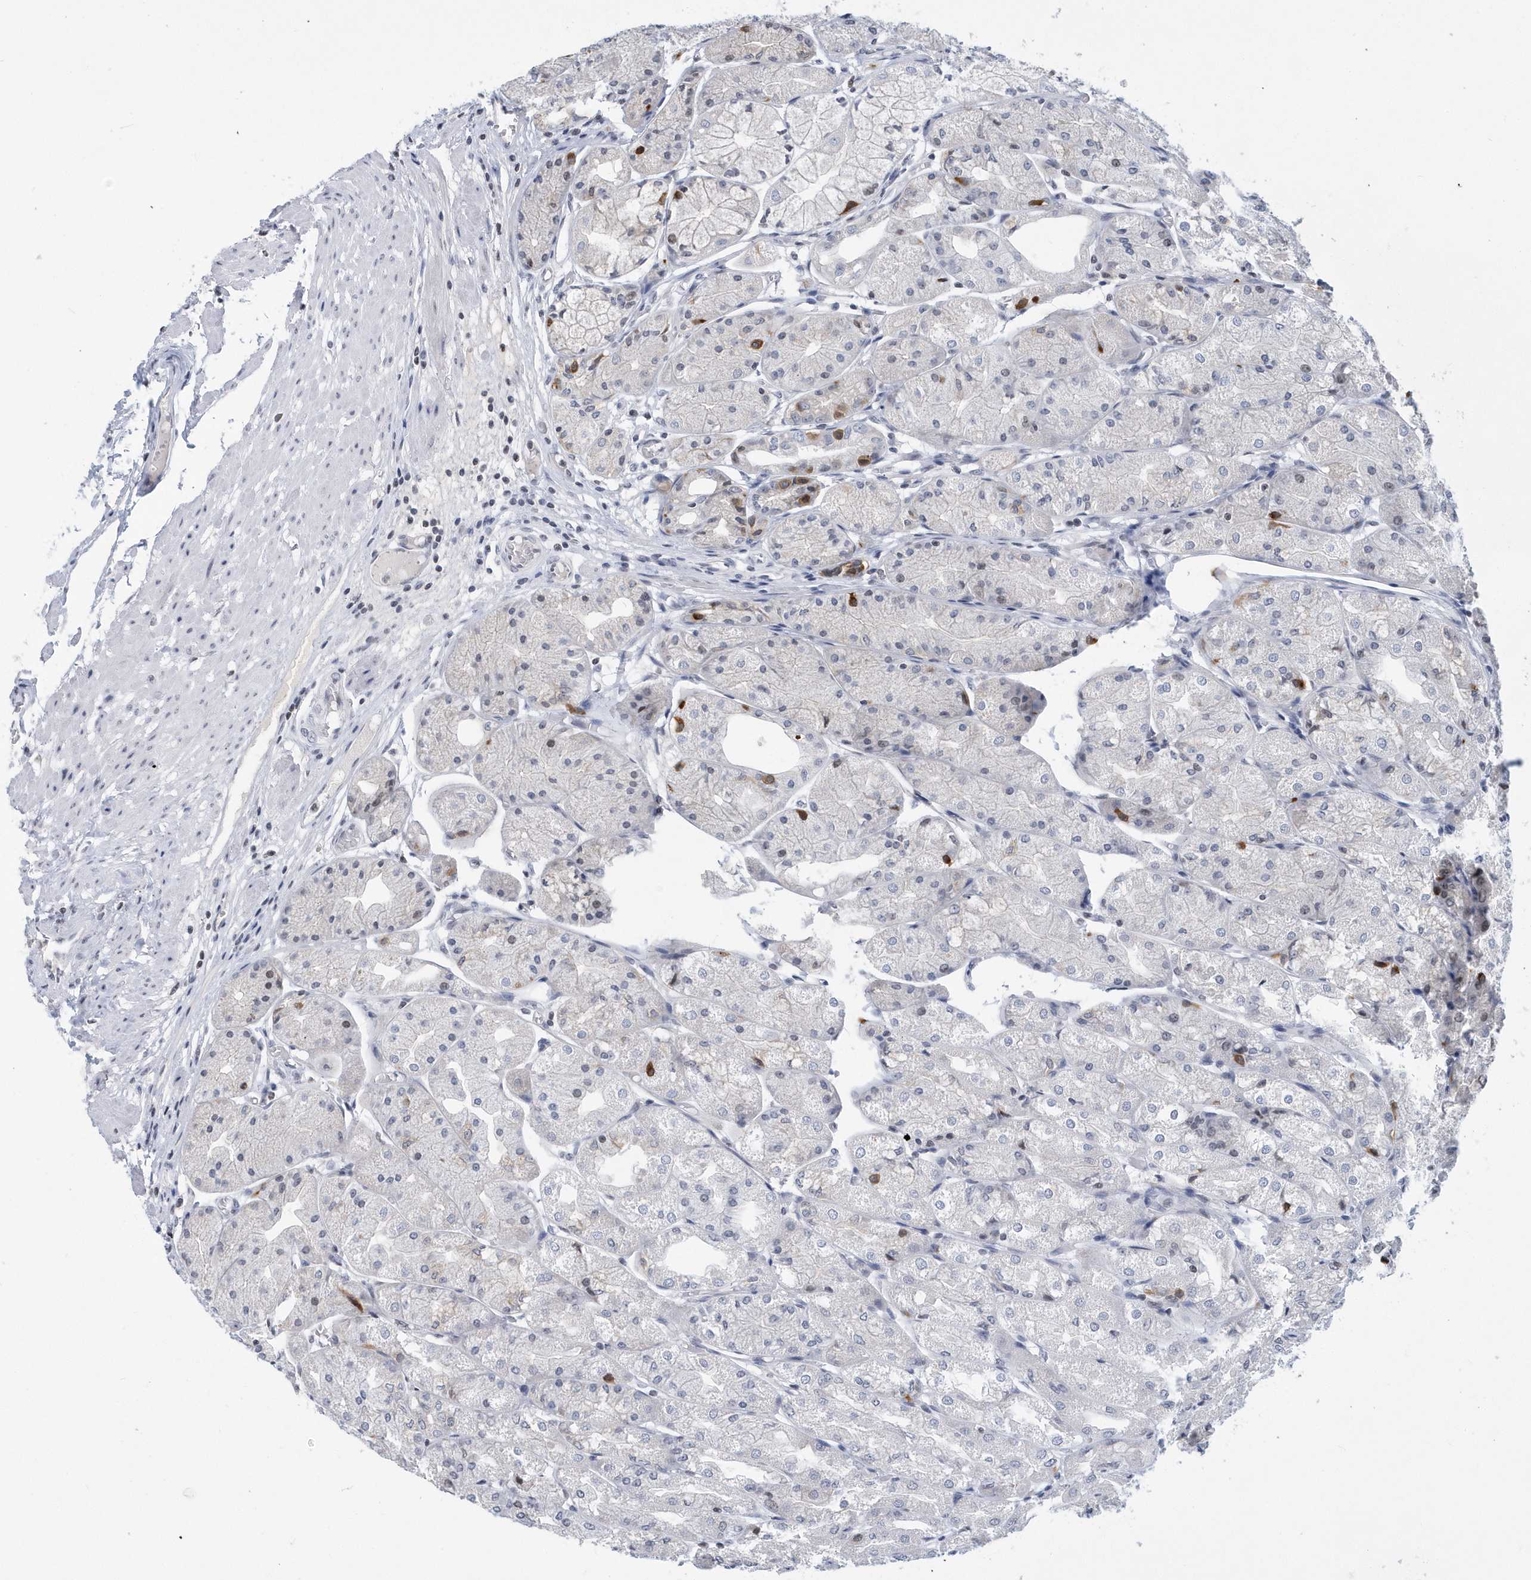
{"staining": {"intensity": "moderate", "quantity": "<25%", "location": "cytoplasmic/membranous"}, "tissue": "stomach", "cell_type": "Glandular cells", "image_type": "normal", "snomed": [{"axis": "morphology", "description": "Normal tissue, NOS"}, {"axis": "topography", "description": "Stomach, upper"}], "caption": "Stomach stained for a protein (brown) demonstrates moderate cytoplasmic/membranous positive staining in approximately <25% of glandular cells.", "gene": "VWA5B2", "patient": {"sex": "male", "age": 72}}